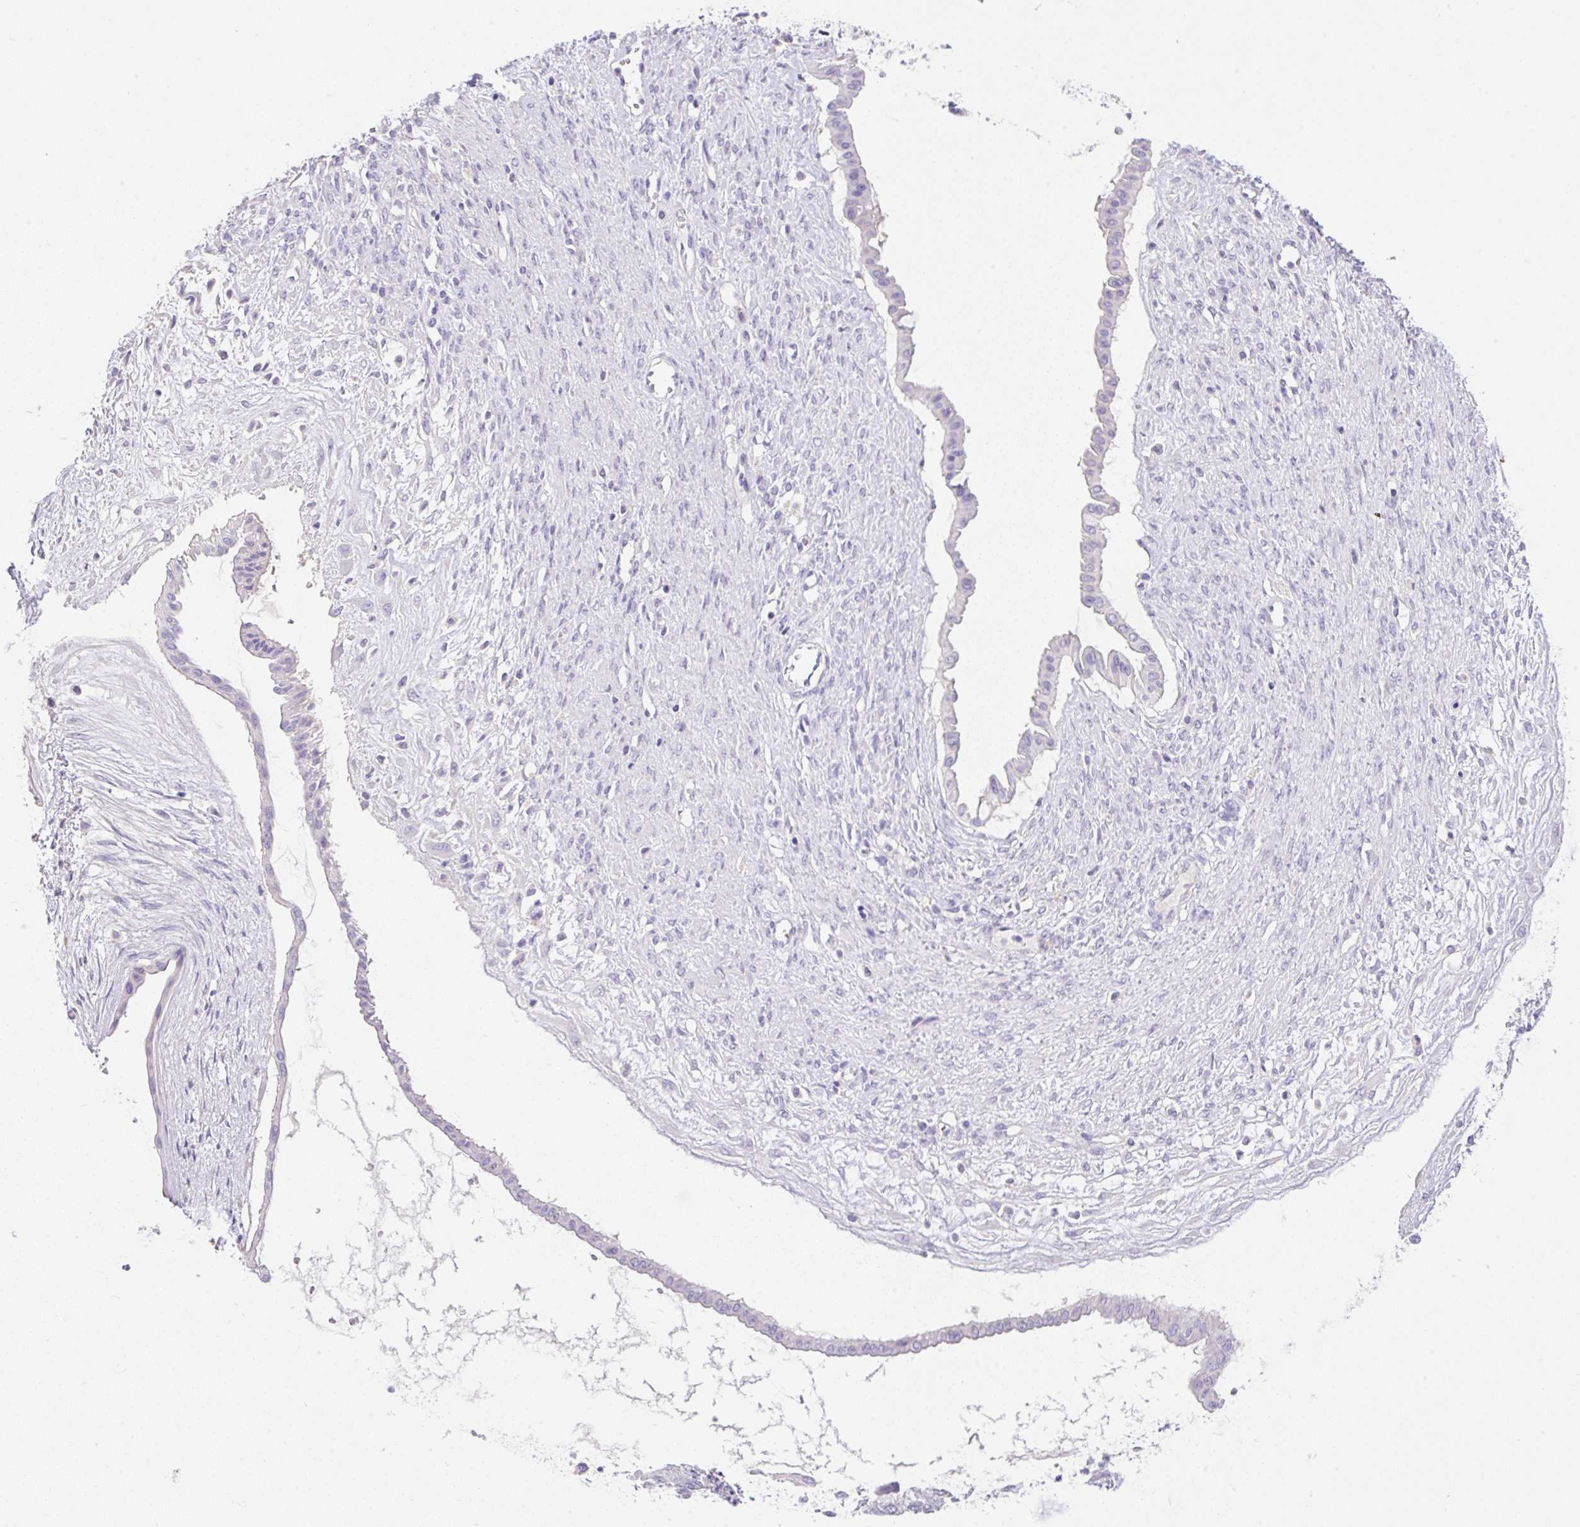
{"staining": {"intensity": "negative", "quantity": "none", "location": "none"}, "tissue": "ovarian cancer", "cell_type": "Tumor cells", "image_type": "cancer", "snomed": [{"axis": "morphology", "description": "Cystadenocarcinoma, mucinous, NOS"}, {"axis": "topography", "description": "Ovary"}], "caption": "IHC of human ovarian cancer (mucinous cystadenocarcinoma) reveals no staining in tumor cells.", "gene": "TDRD15", "patient": {"sex": "female", "age": 73}}